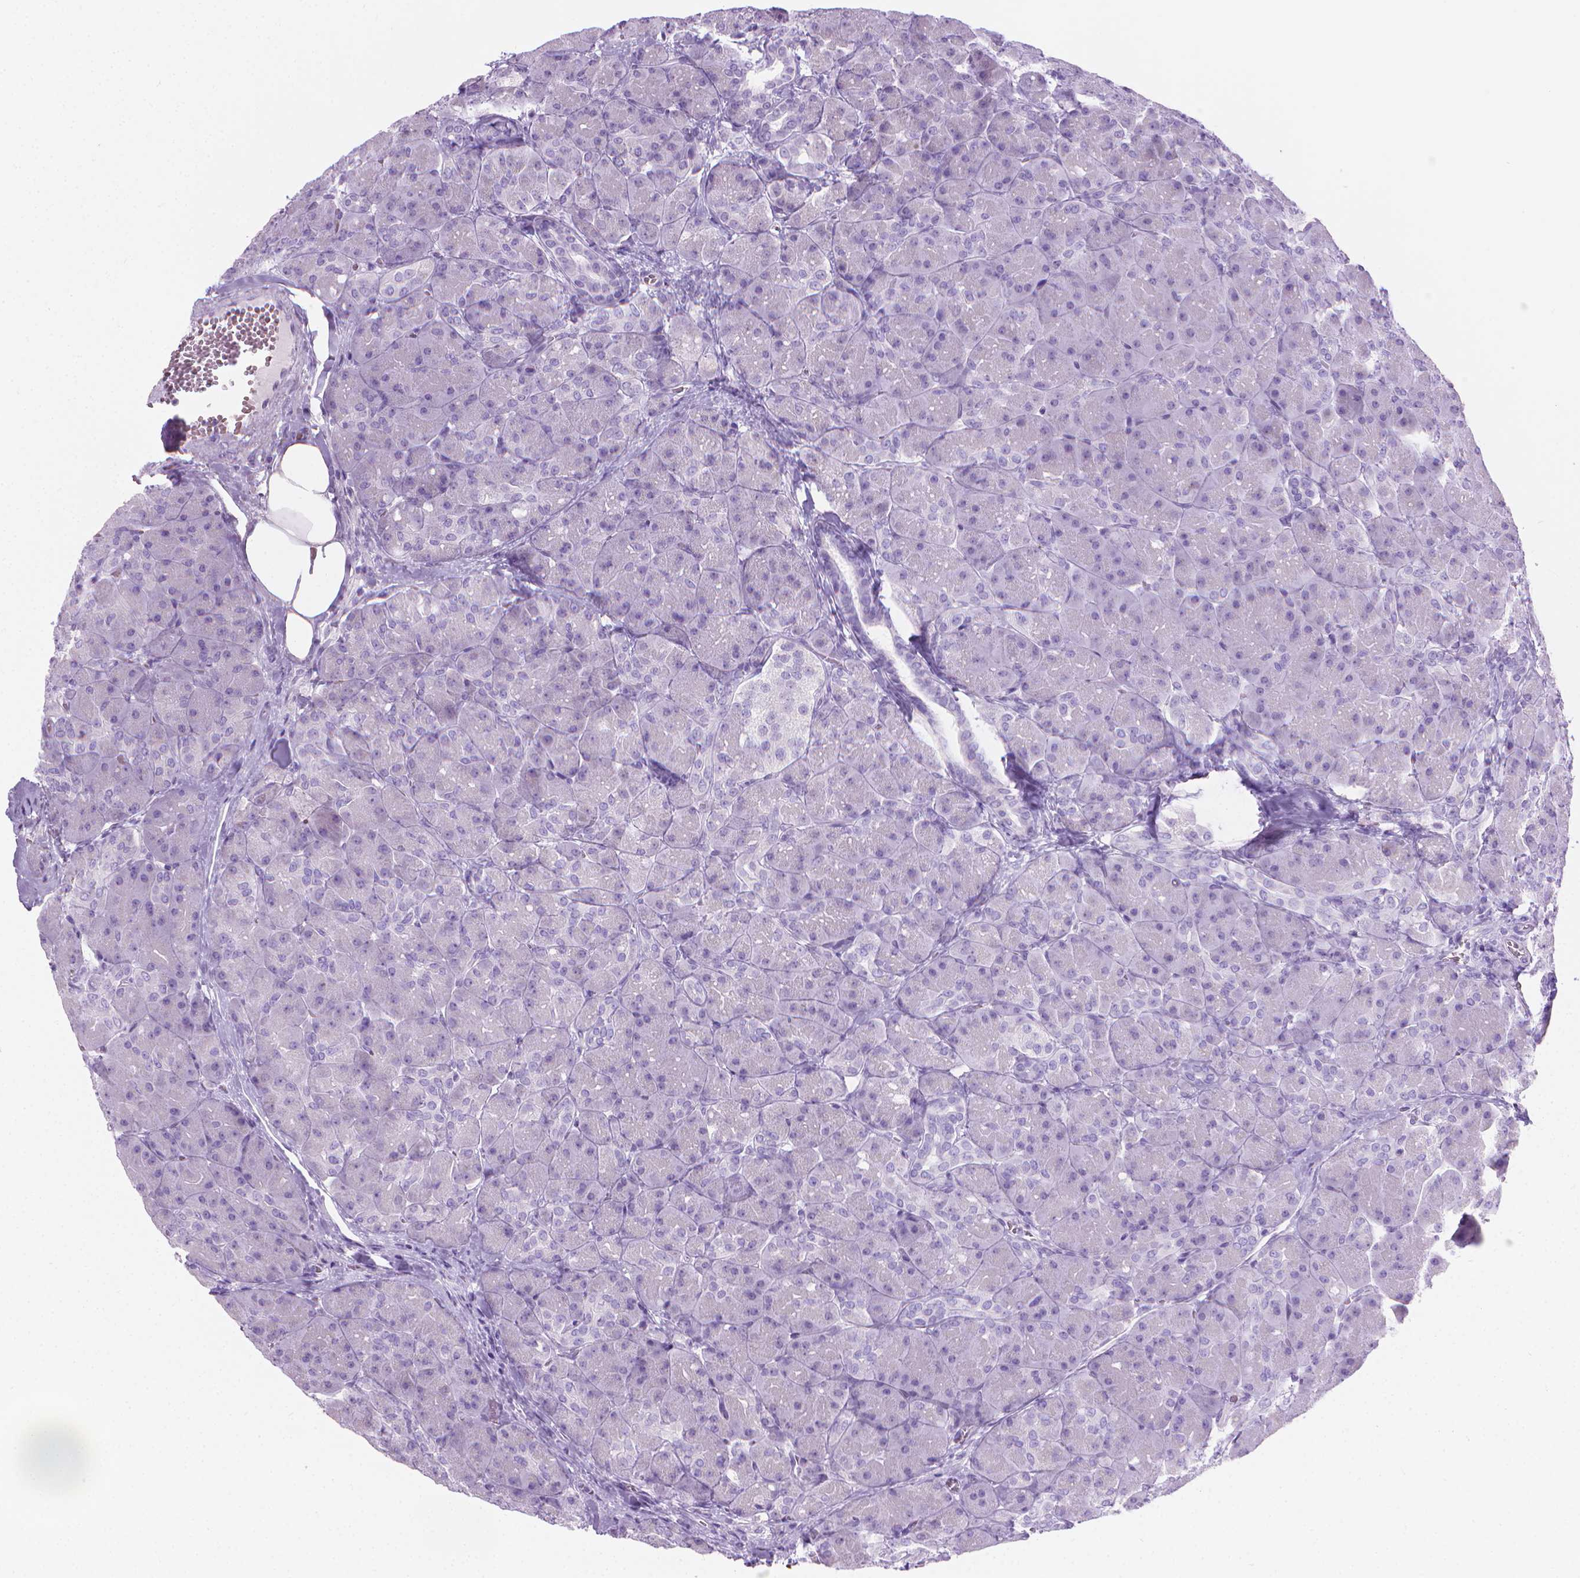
{"staining": {"intensity": "negative", "quantity": "none", "location": "none"}, "tissue": "pancreas", "cell_type": "Exocrine glandular cells", "image_type": "normal", "snomed": [{"axis": "morphology", "description": "Normal tissue, NOS"}, {"axis": "topography", "description": "Pancreas"}], "caption": "Normal pancreas was stained to show a protein in brown. There is no significant staining in exocrine glandular cells. The staining was performed using DAB to visualize the protein expression in brown, while the nuclei were stained in blue with hematoxylin (Magnification: 20x).", "gene": "CFAP52", "patient": {"sex": "male", "age": 55}}